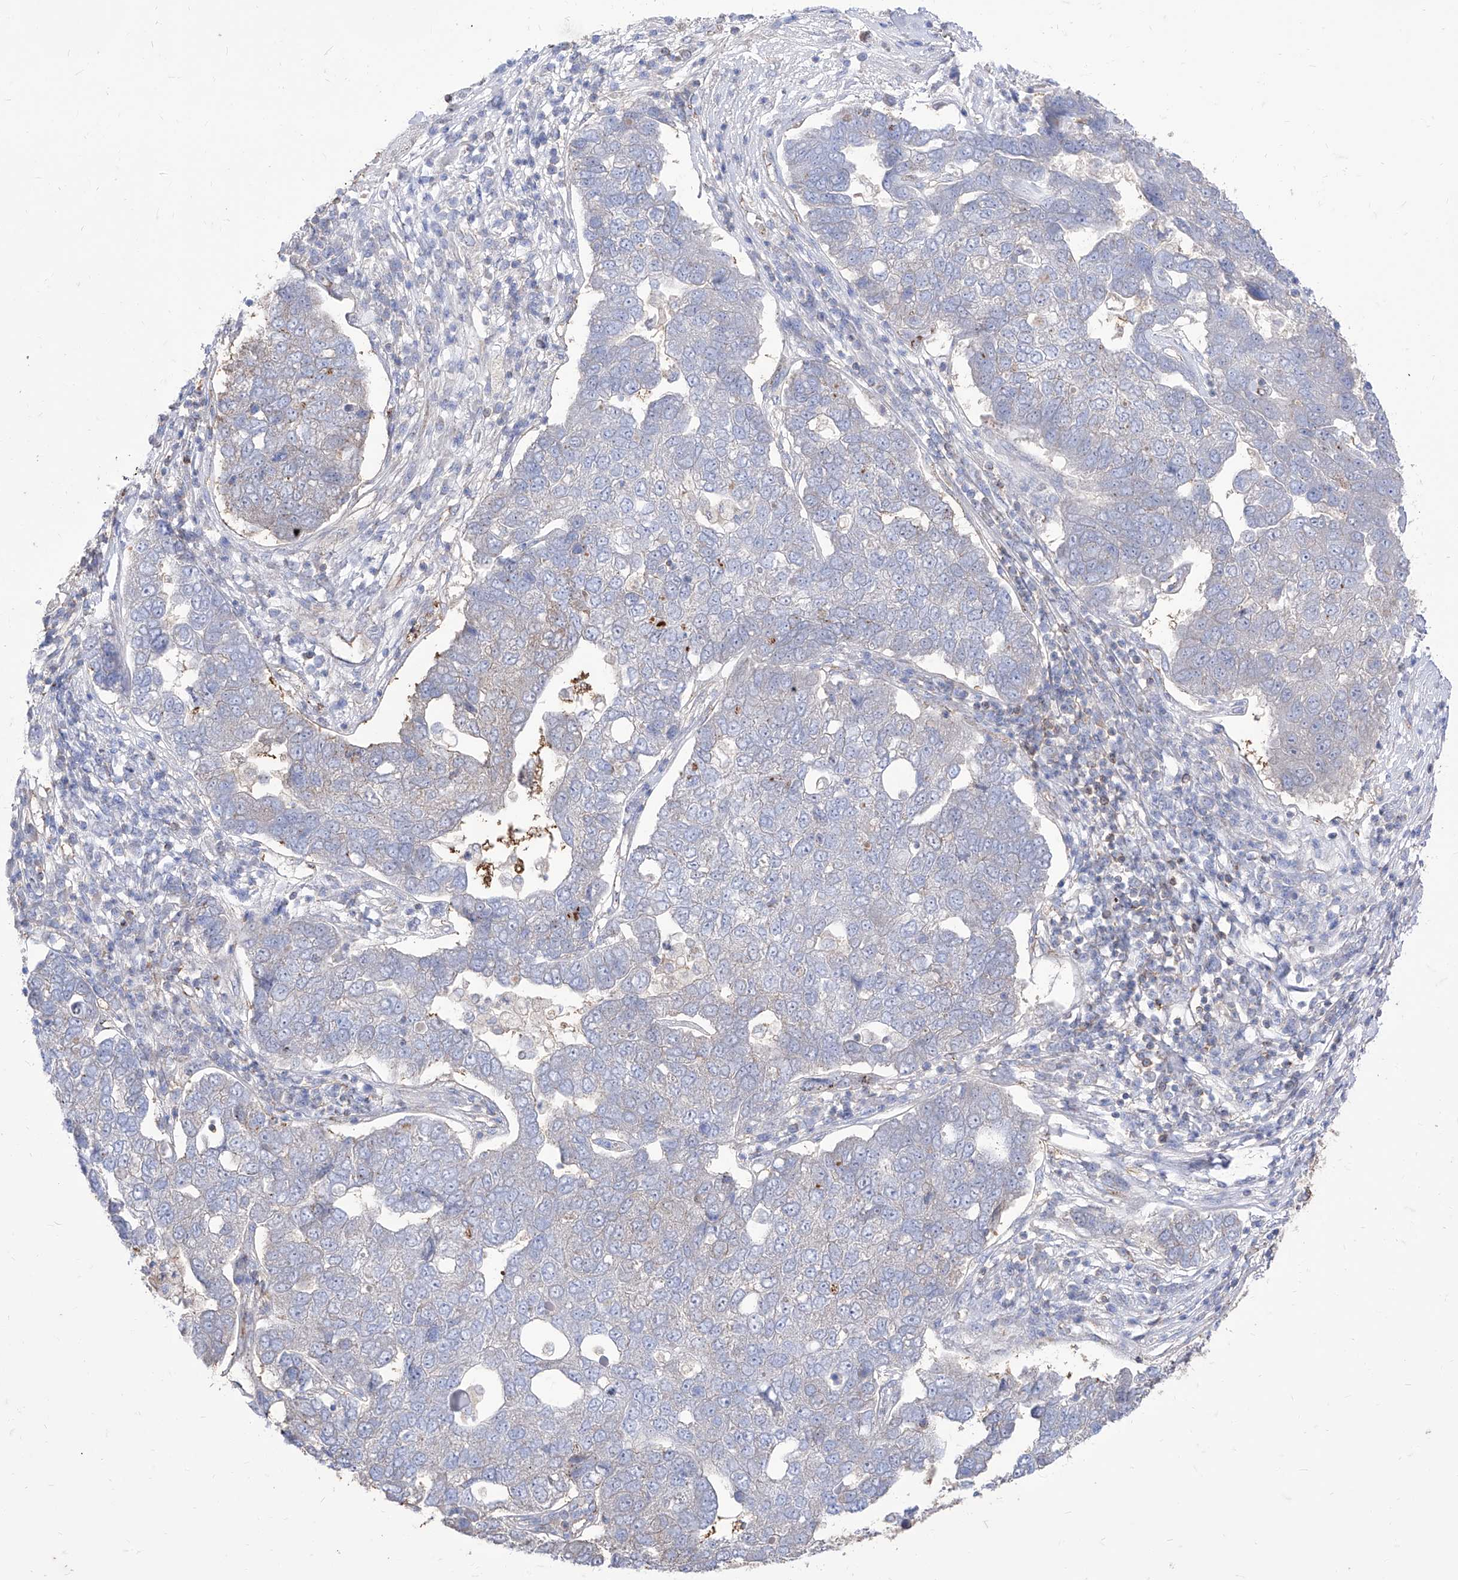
{"staining": {"intensity": "negative", "quantity": "none", "location": "none"}, "tissue": "pancreatic cancer", "cell_type": "Tumor cells", "image_type": "cancer", "snomed": [{"axis": "morphology", "description": "Adenocarcinoma, NOS"}, {"axis": "topography", "description": "Pancreas"}], "caption": "Adenocarcinoma (pancreatic) was stained to show a protein in brown. There is no significant staining in tumor cells.", "gene": "C1orf74", "patient": {"sex": "female", "age": 61}}